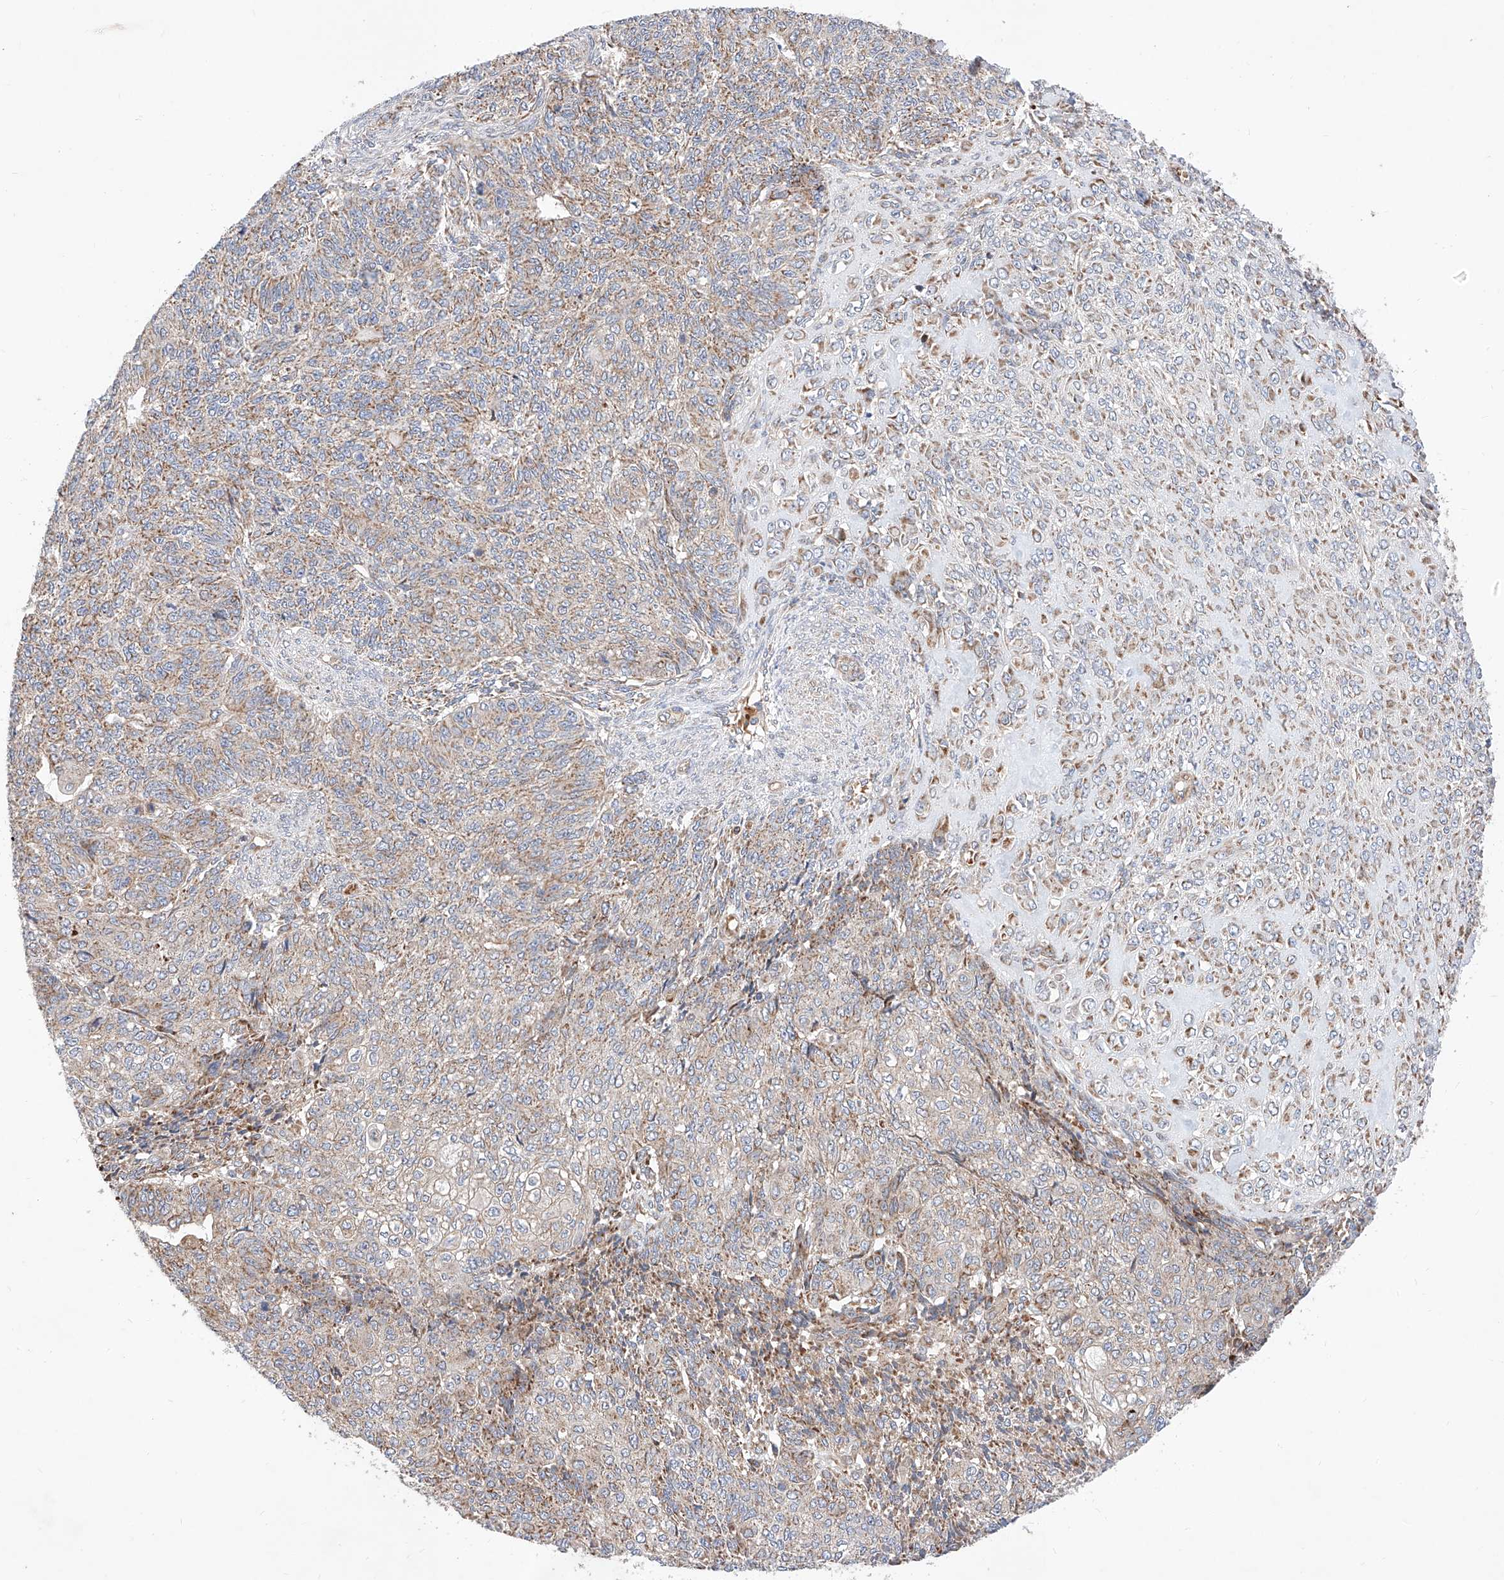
{"staining": {"intensity": "moderate", "quantity": ">75%", "location": "cytoplasmic/membranous"}, "tissue": "endometrial cancer", "cell_type": "Tumor cells", "image_type": "cancer", "snomed": [{"axis": "morphology", "description": "Adenocarcinoma, NOS"}, {"axis": "topography", "description": "Endometrium"}], "caption": "Immunohistochemistry of endometrial adenocarcinoma shows medium levels of moderate cytoplasmic/membranous expression in approximately >75% of tumor cells.", "gene": "NR1D1", "patient": {"sex": "female", "age": 32}}